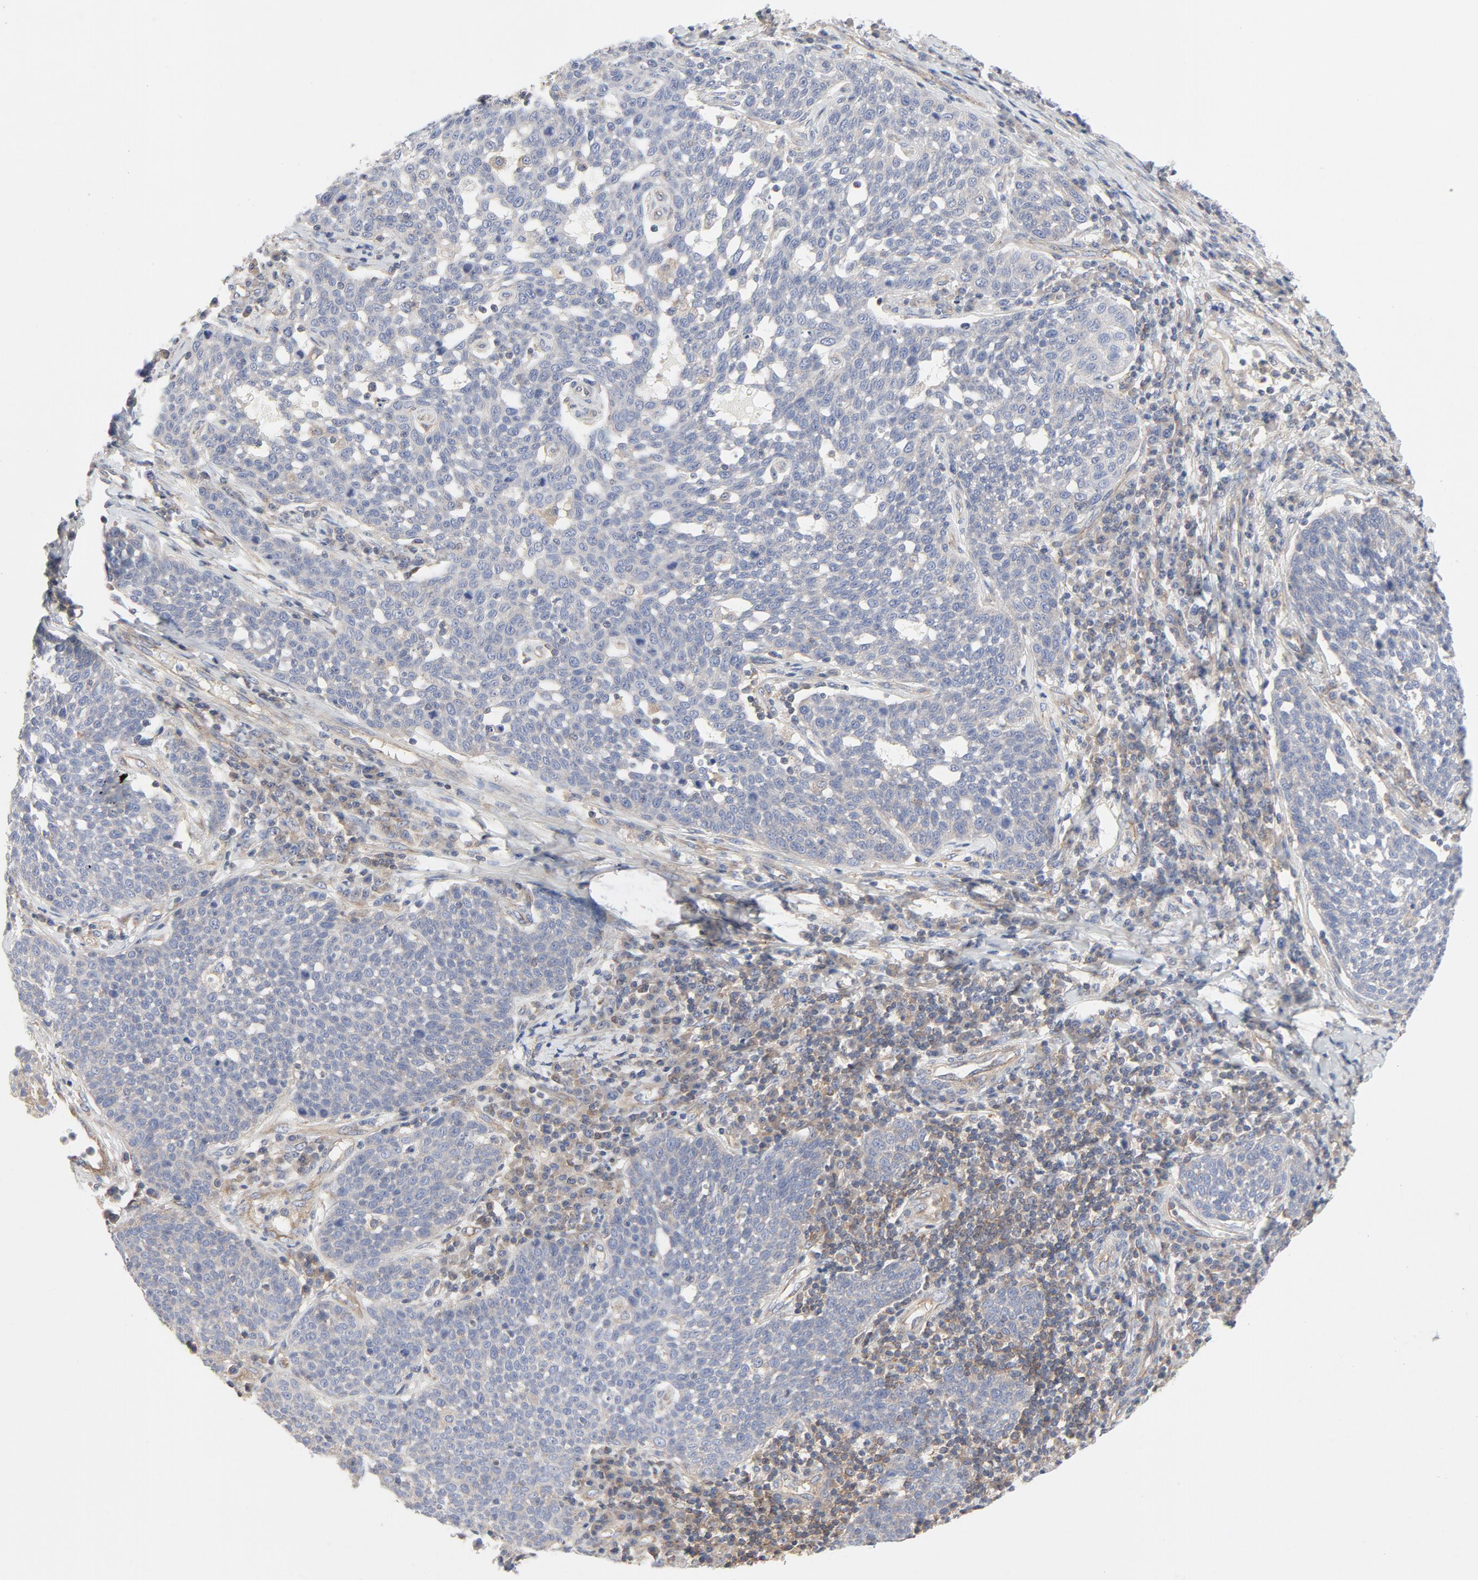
{"staining": {"intensity": "negative", "quantity": "none", "location": "none"}, "tissue": "cervical cancer", "cell_type": "Tumor cells", "image_type": "cancer", "snomed": [{"axis": "morphology", "description": "Squamous cell carcinoma, NOS"}, {"axis": "topography", "description": "Cervix"}], "caption": "Immunohistochemistry (IHC) histopathology image of neoplastic tissue: human cervical cancer (squamous cell carcinoma) stained with DAB (3,3'-diaminobenzidine) reveals no significant protein expression in tumor cells. Brightfield microscopy of immunohistochemistry (IHC) stained with DAB (3,3'-diaminobenzidine) (brown) and hematoxylin (blue), captured at high magnification.", "gene": "RABEP1", "patient": {"sex": "female", "age": 34}}